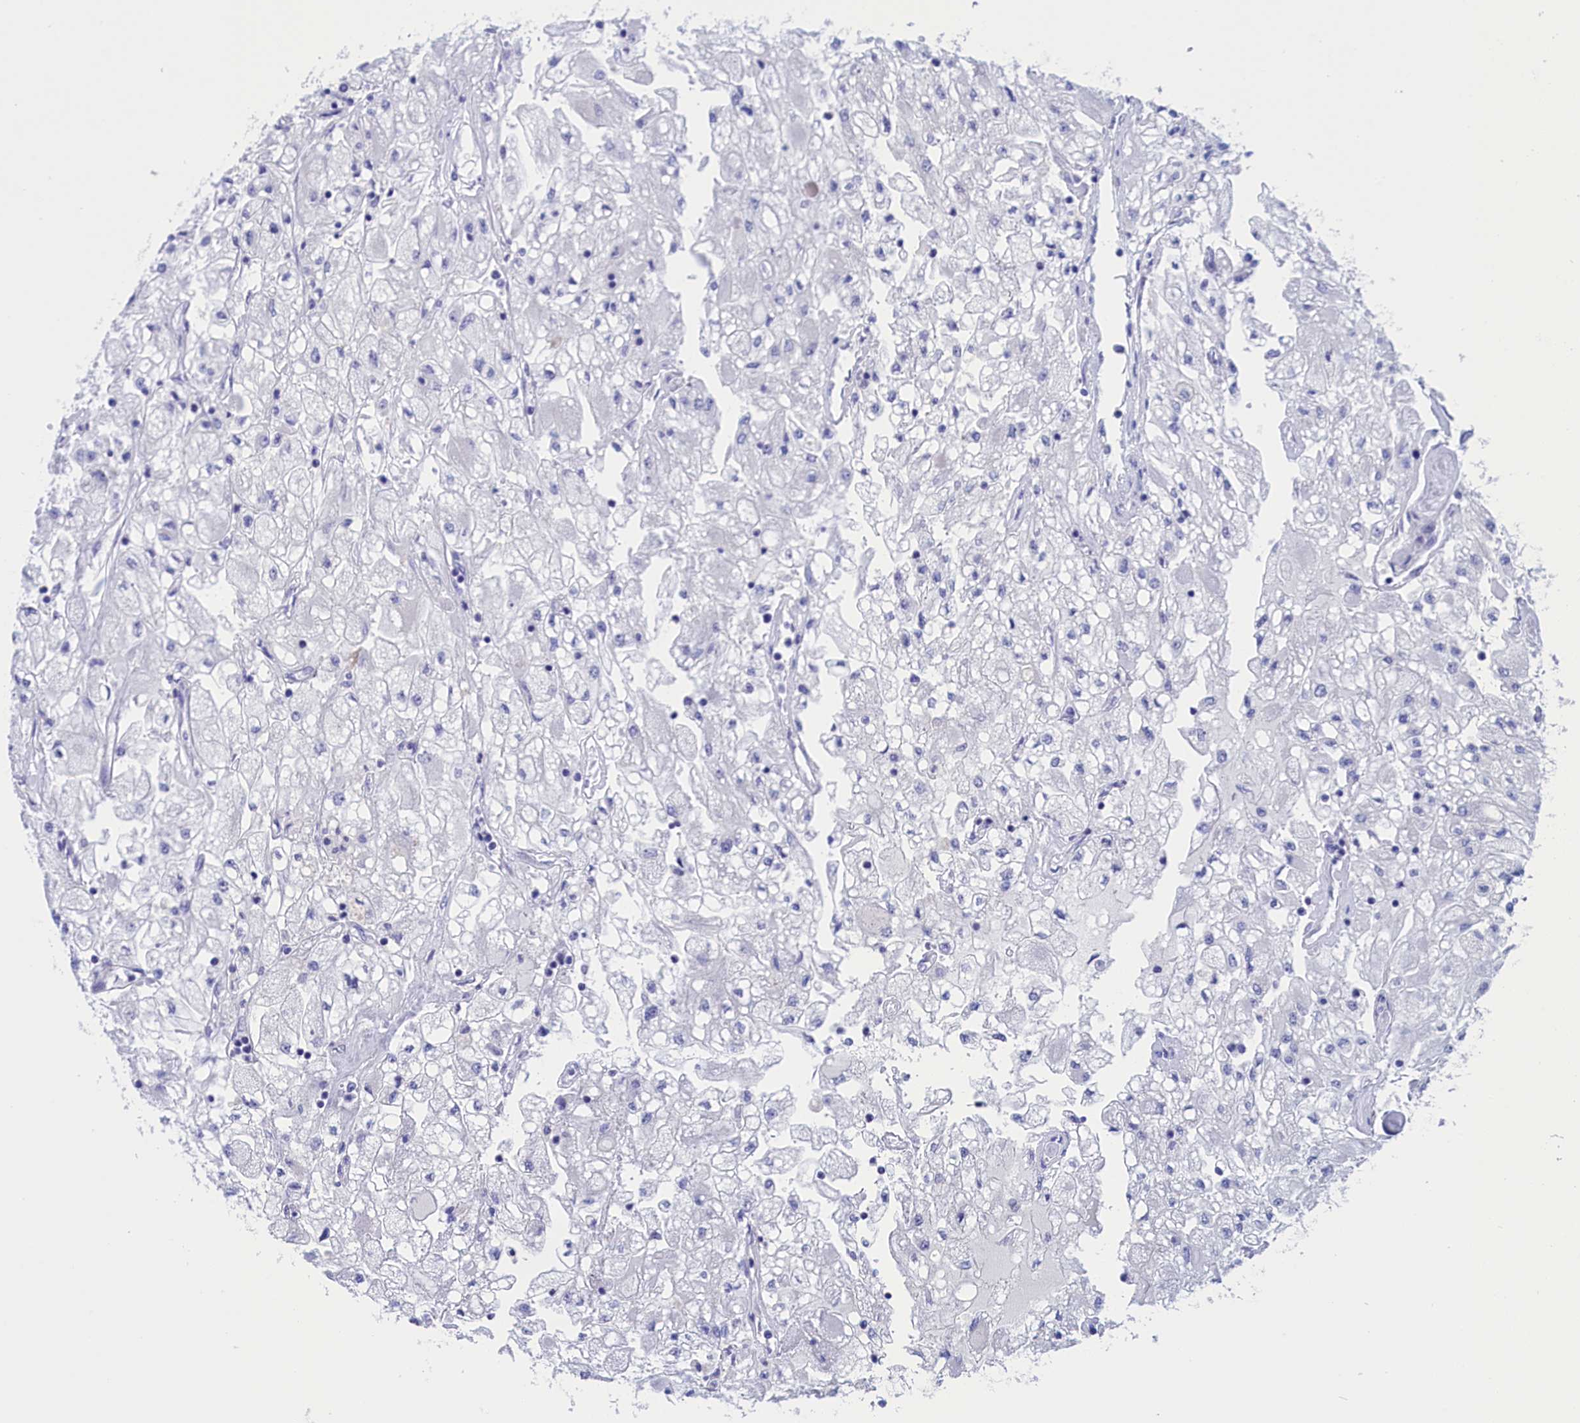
{"staining": {"intensity": "negative", "quantity": "none", "location": "none"}, "tissue": "renal cancer", "cell_type": "Tumor cells", "image_type": "cancer", "snomed": [{"axis": "morphology", "description": "Adenocarcinoma, NOS"}, {"axis": "topography", "description": "Kidney"}], "caption": "An immunohistochemistry (IHC) image of renal adenocarcinoma is shown. There is no staining in tumor cells of renal adenocarcinoma.", "gene": "VPS35L", "patient": {"sex": "male", "age": 80}}